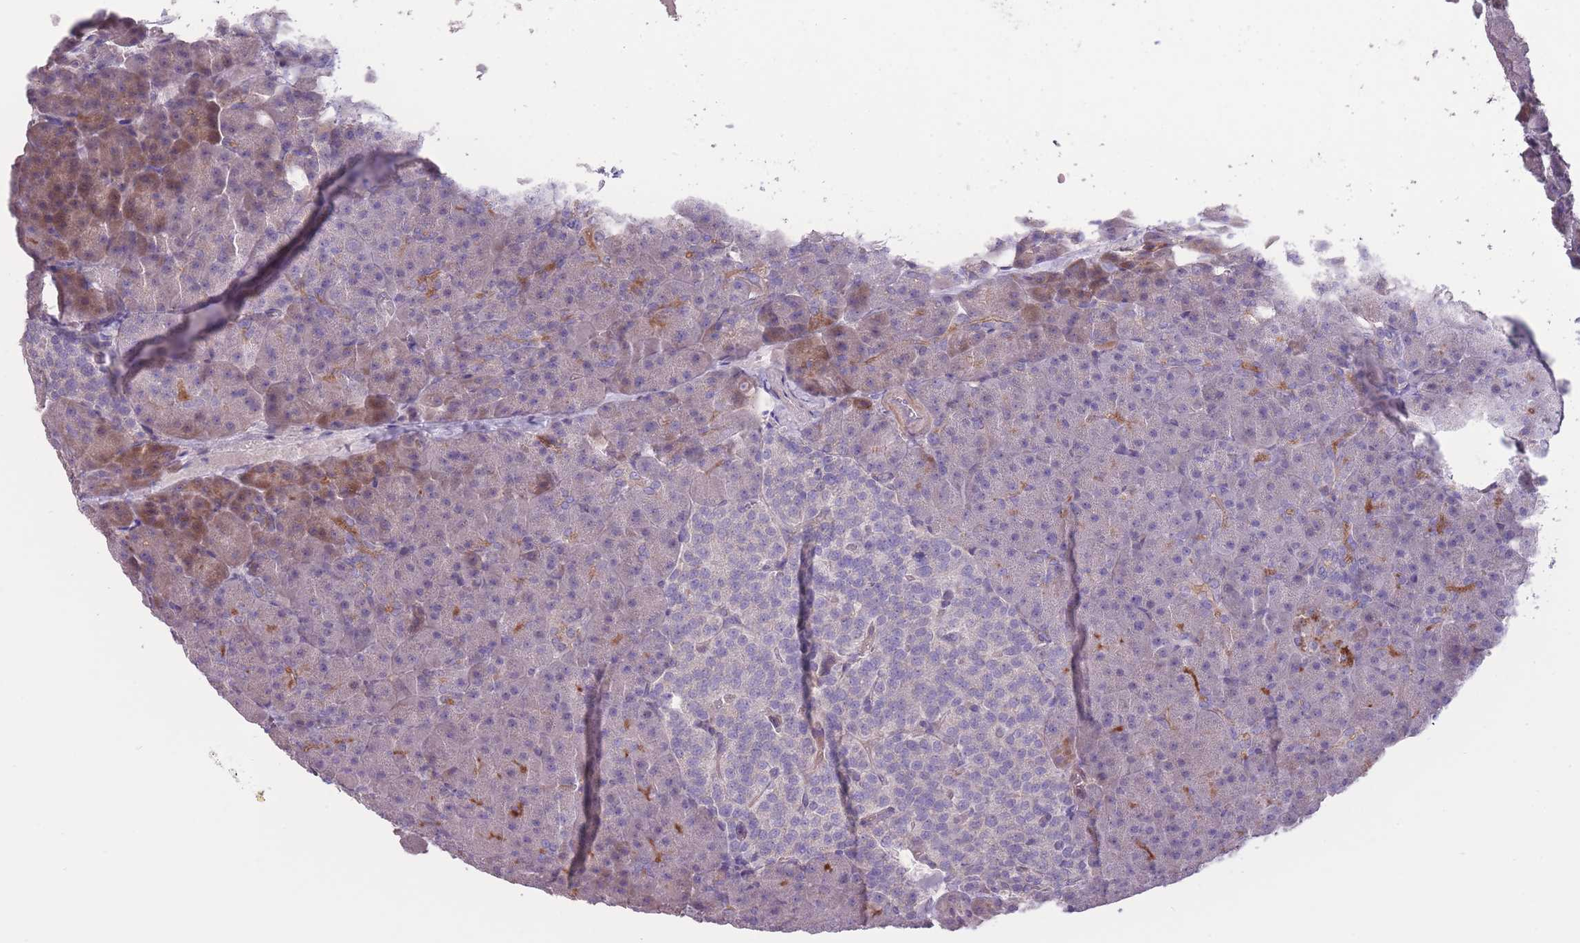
{"staining": {"intensity": "moderate", "quantity": "<25%", "location": "cytoplasmic/membranous"}, "tissue": "pancreas", "cell_type": "Exocrine glandular cells", "image_type": "normal", "snomed": [{"axis": "morphology", "description": "Normal tissue, NOS"}, {"axis": "topography", "description": "Pancreas"}], "caption": "A high-resolution micrograph shows immunohistochemistry (IHC) staining of normal pancreas, which exhibits moderate cytoplasmic/membranous expression in approximately <25% of exocrine glandular cells.", "gene": "RSPH10B2", "patient": {"sex": "female", "age": 74}}